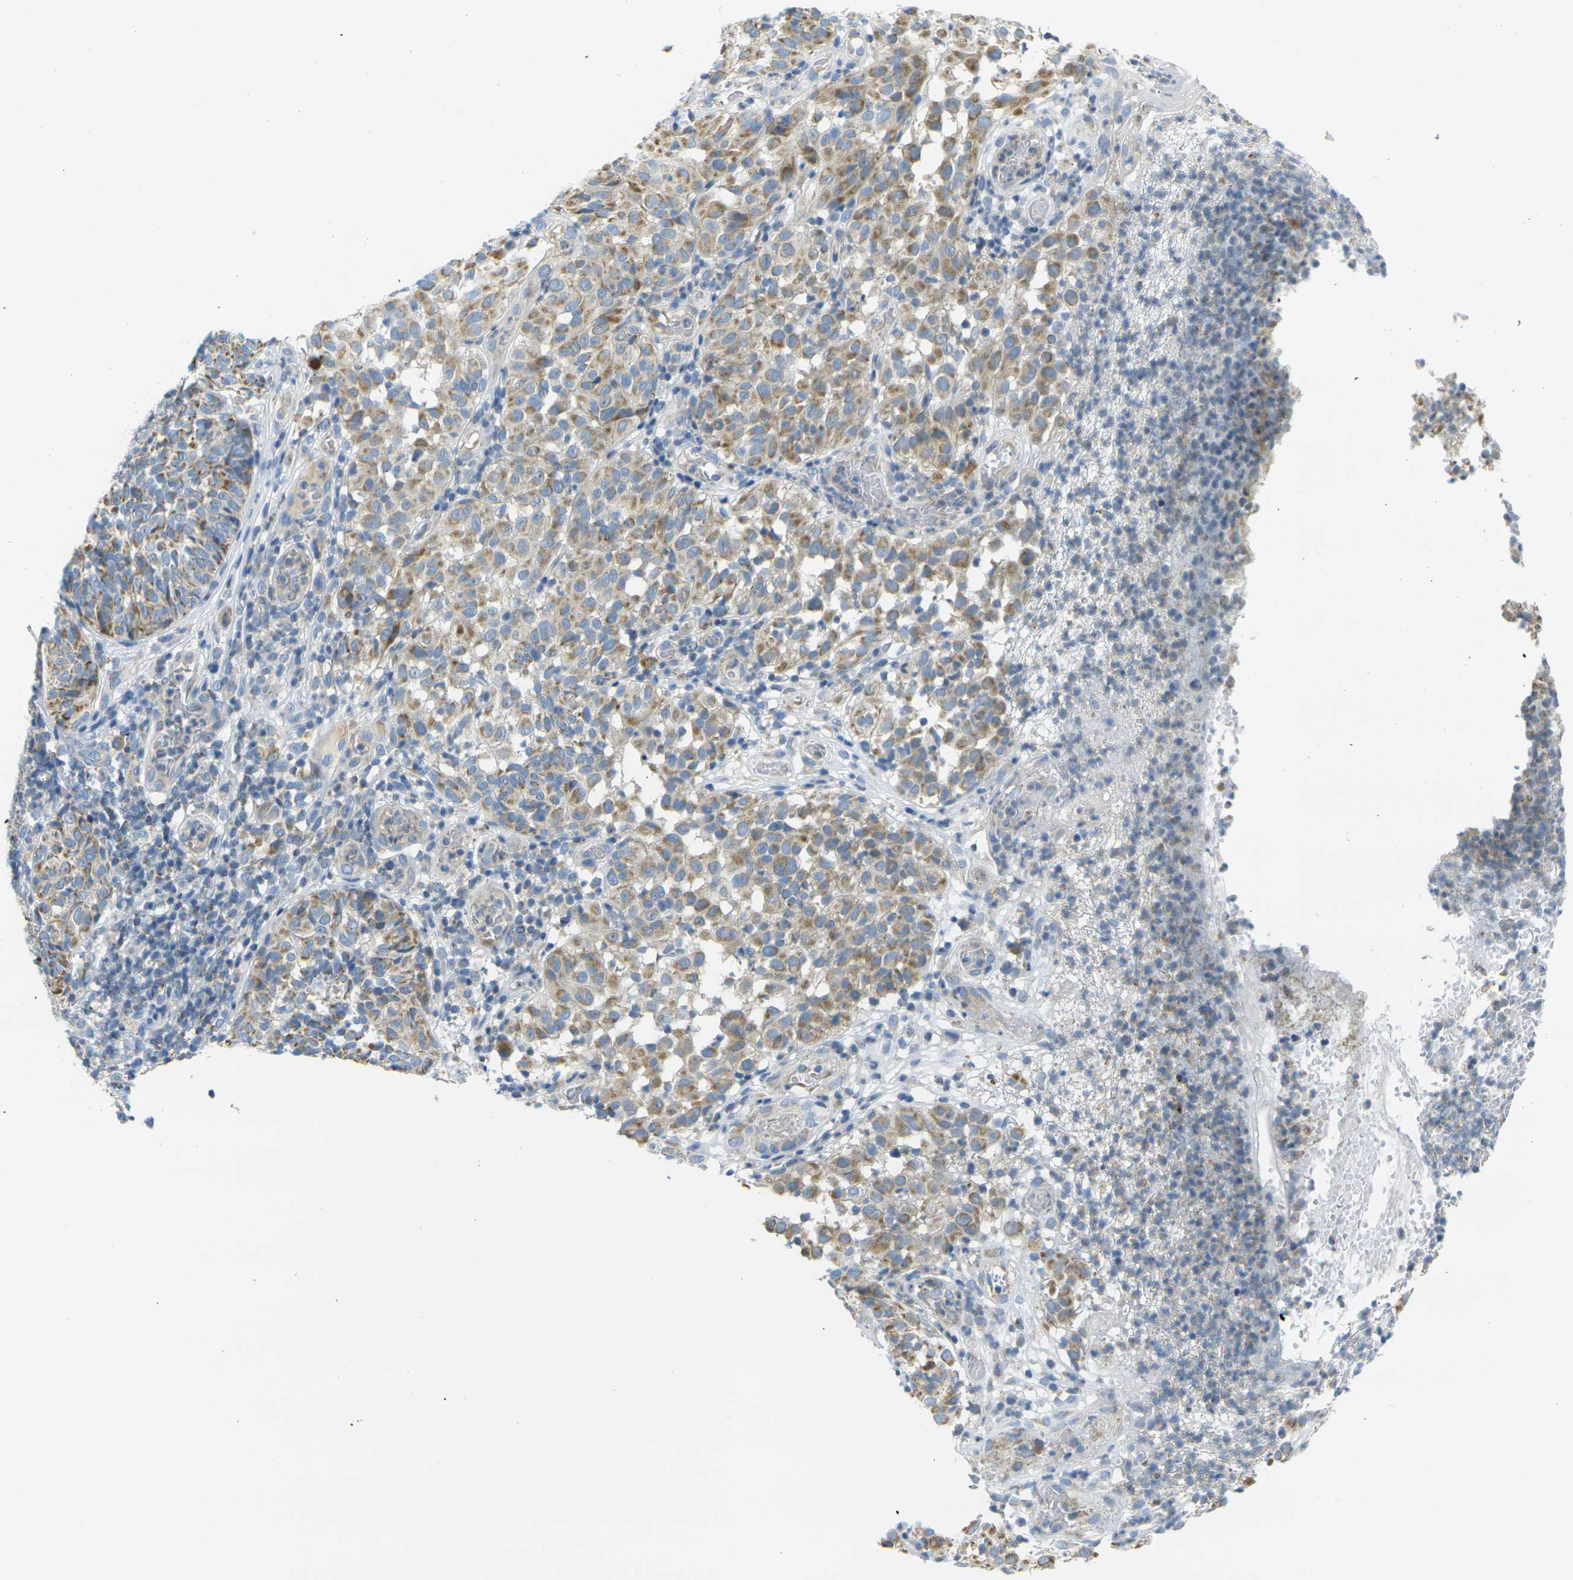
{"staining": {"intensity": "weak", "quantity": ">75%", "location": "cytoplasmic/membranous"}, "tissue": "melanoma", "cell_type": "Tumor cells", "image_type": "cancer", "snomed": [{"axis": "morphology", "description": "Malignant melanoma, NOS"}, {"axis": "topography", "description": "Skin"}], "caption": "Malignant melanoma stained with DAB (3,3'-diaminobenzidine) IHC reveals low levels of weak cytoplasmic/membranous staining in approximately >75% of tumor cells.", "gene": "PARD6B", "patient": {"sex": "female", "age": 46}}